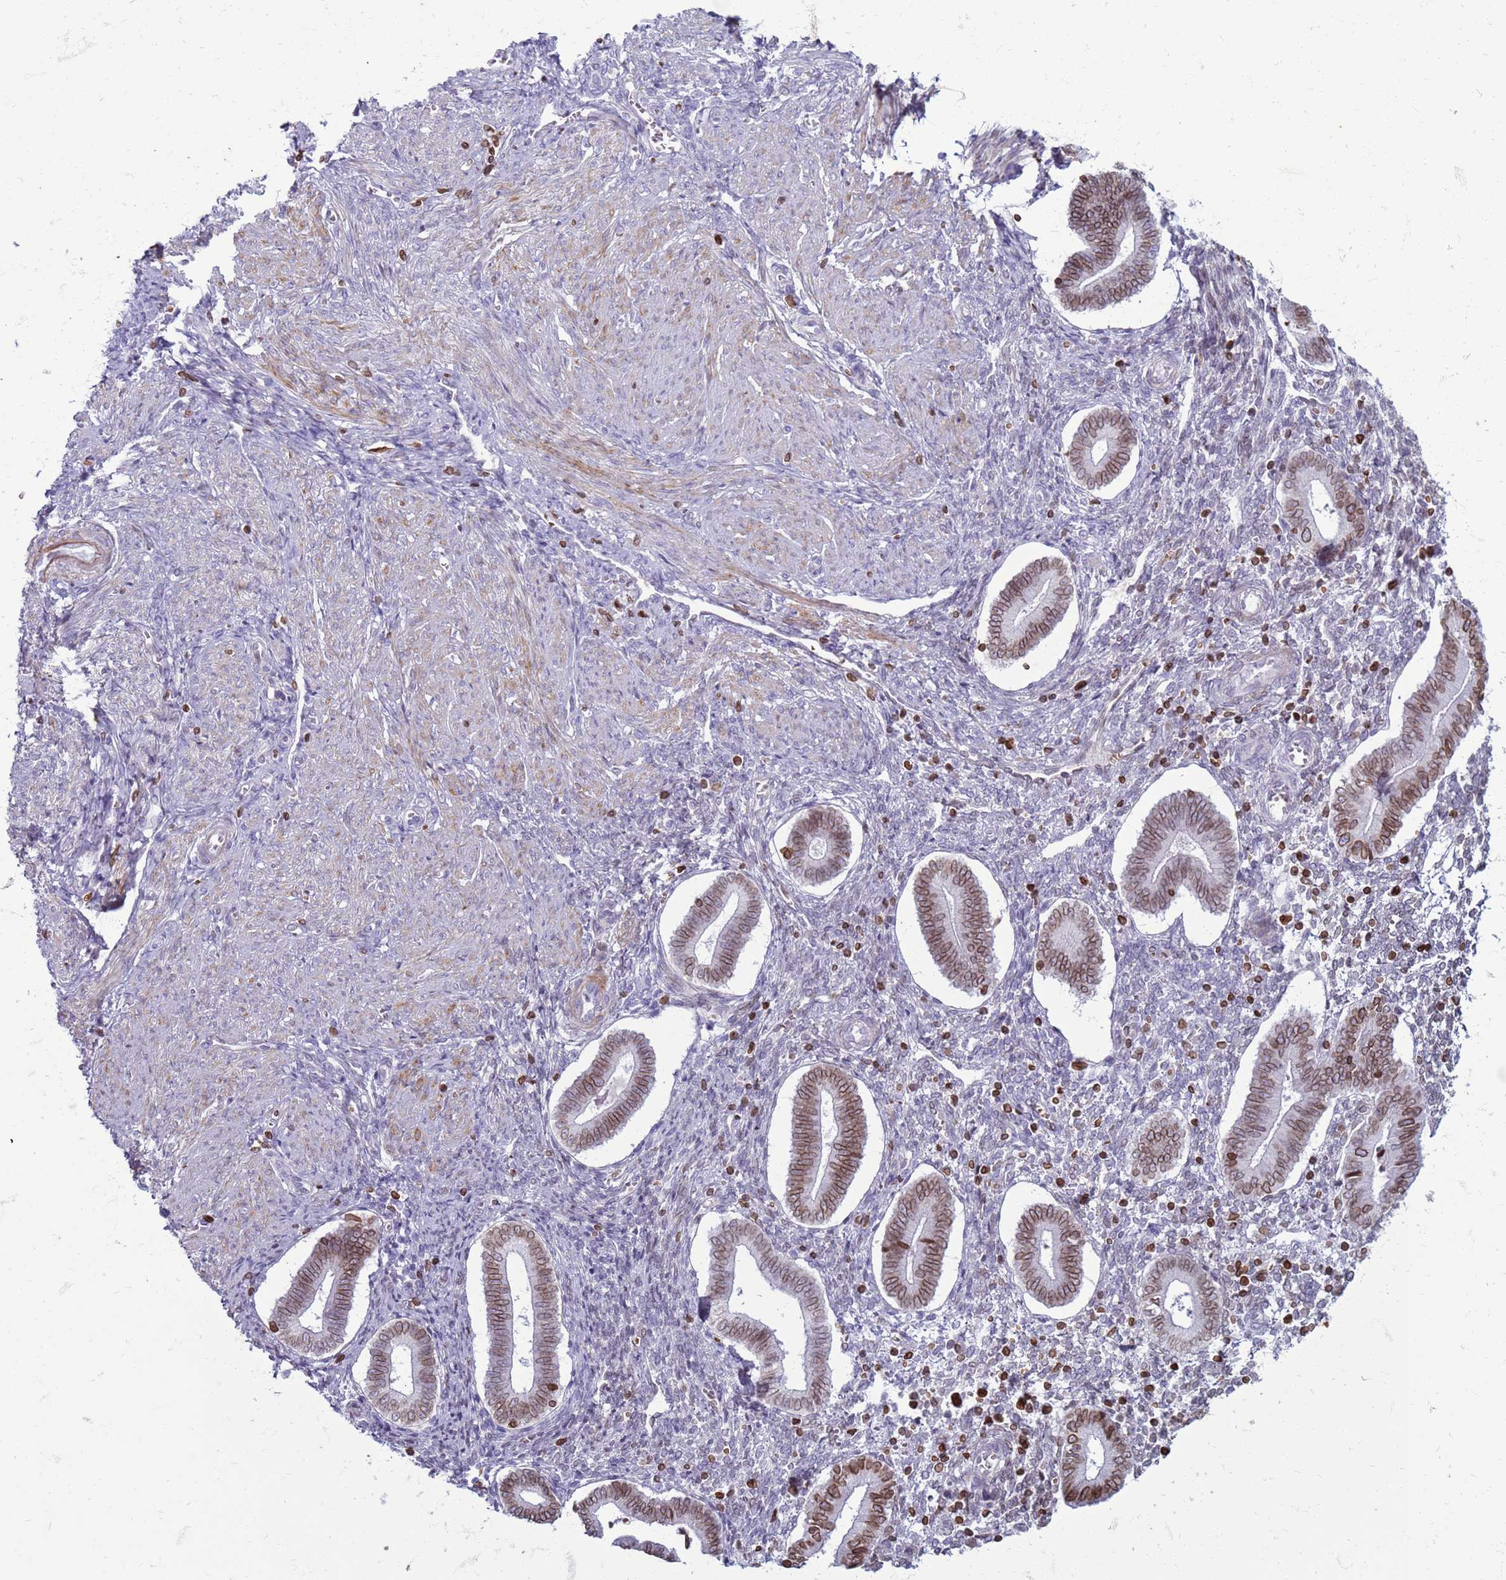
{"staining": {"intensity": "weak", "quantity": "<25%", "location": "cytoplasmic/membranous,nuclear"}, "tissue": "endometrium", "cell_type": "Cells in endometrial stroma", "image_type": "normal", "snomed": [{"axis": "morphology", "description": "Normal tissue, NOS"}, {"axis": "topography", "description": "Endometrium"}], "caption": "IHC image of unremarkable endometrium: human endometrium stained with DAB (3,3'-diaminobenzidine) reveals no significant protein positivity in cells in endometrial stroma.", "gene": "METTL25B", "patient": {"sex": "female", "age": 44}}